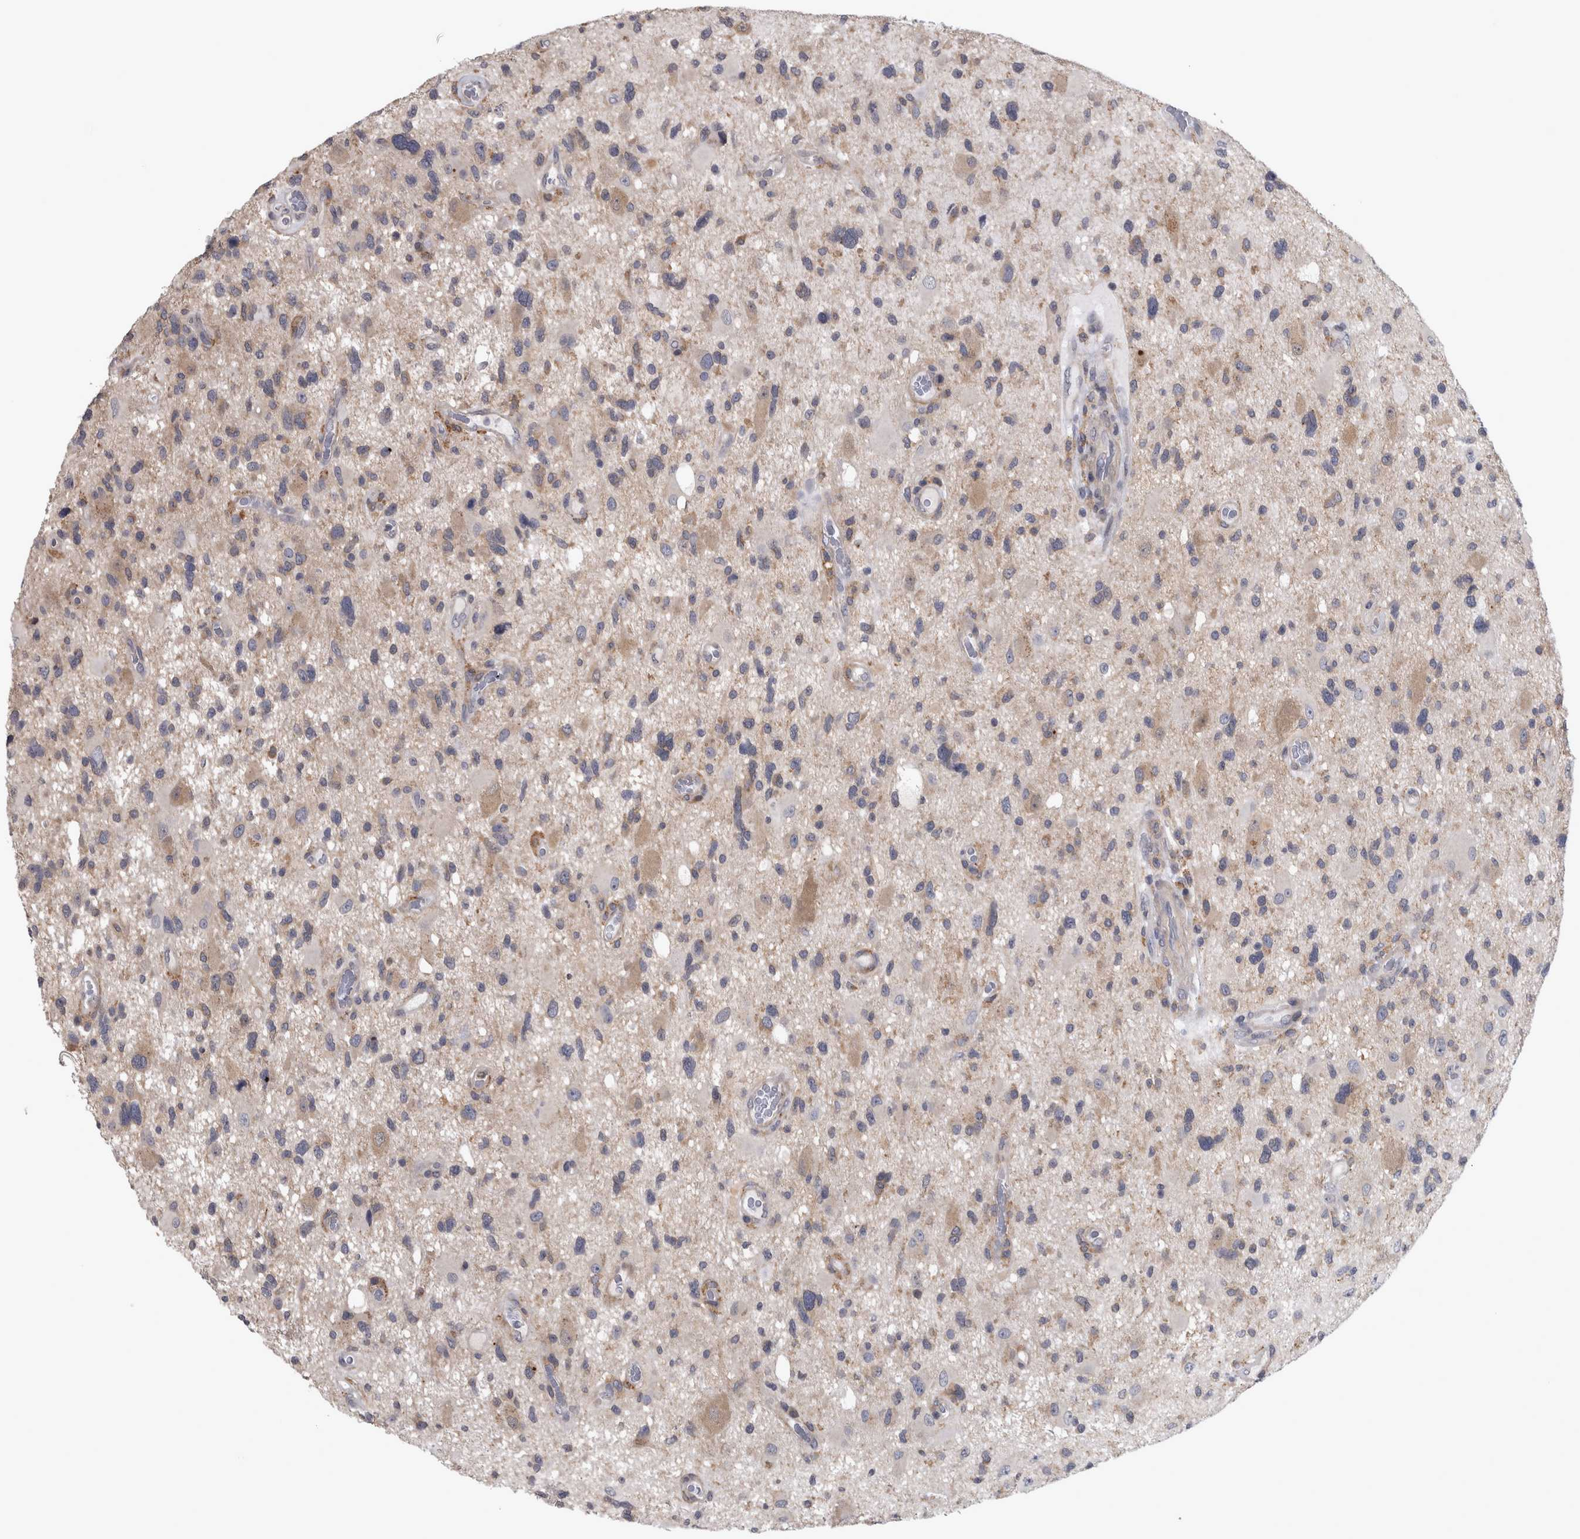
{"staining": {"intensity": "weak", "quantity": "<25%", "location": "cytoplasmic/membranous"}, "tissue": "glioma", "cell_type": "Tumor cells", "image_type": "cancer", "snomed": [{"axis": "morphology", "description": "Glioma, malignant, High grade"}, {"axis": "topography", "description": "Brain"}], "caption": "Glioma stained for a protein using immunohistochemistry (IHC) demonstrates no staining tumor cells.", "gene": "PRKCI", "patient": {"sex": "male", "age": 33}}